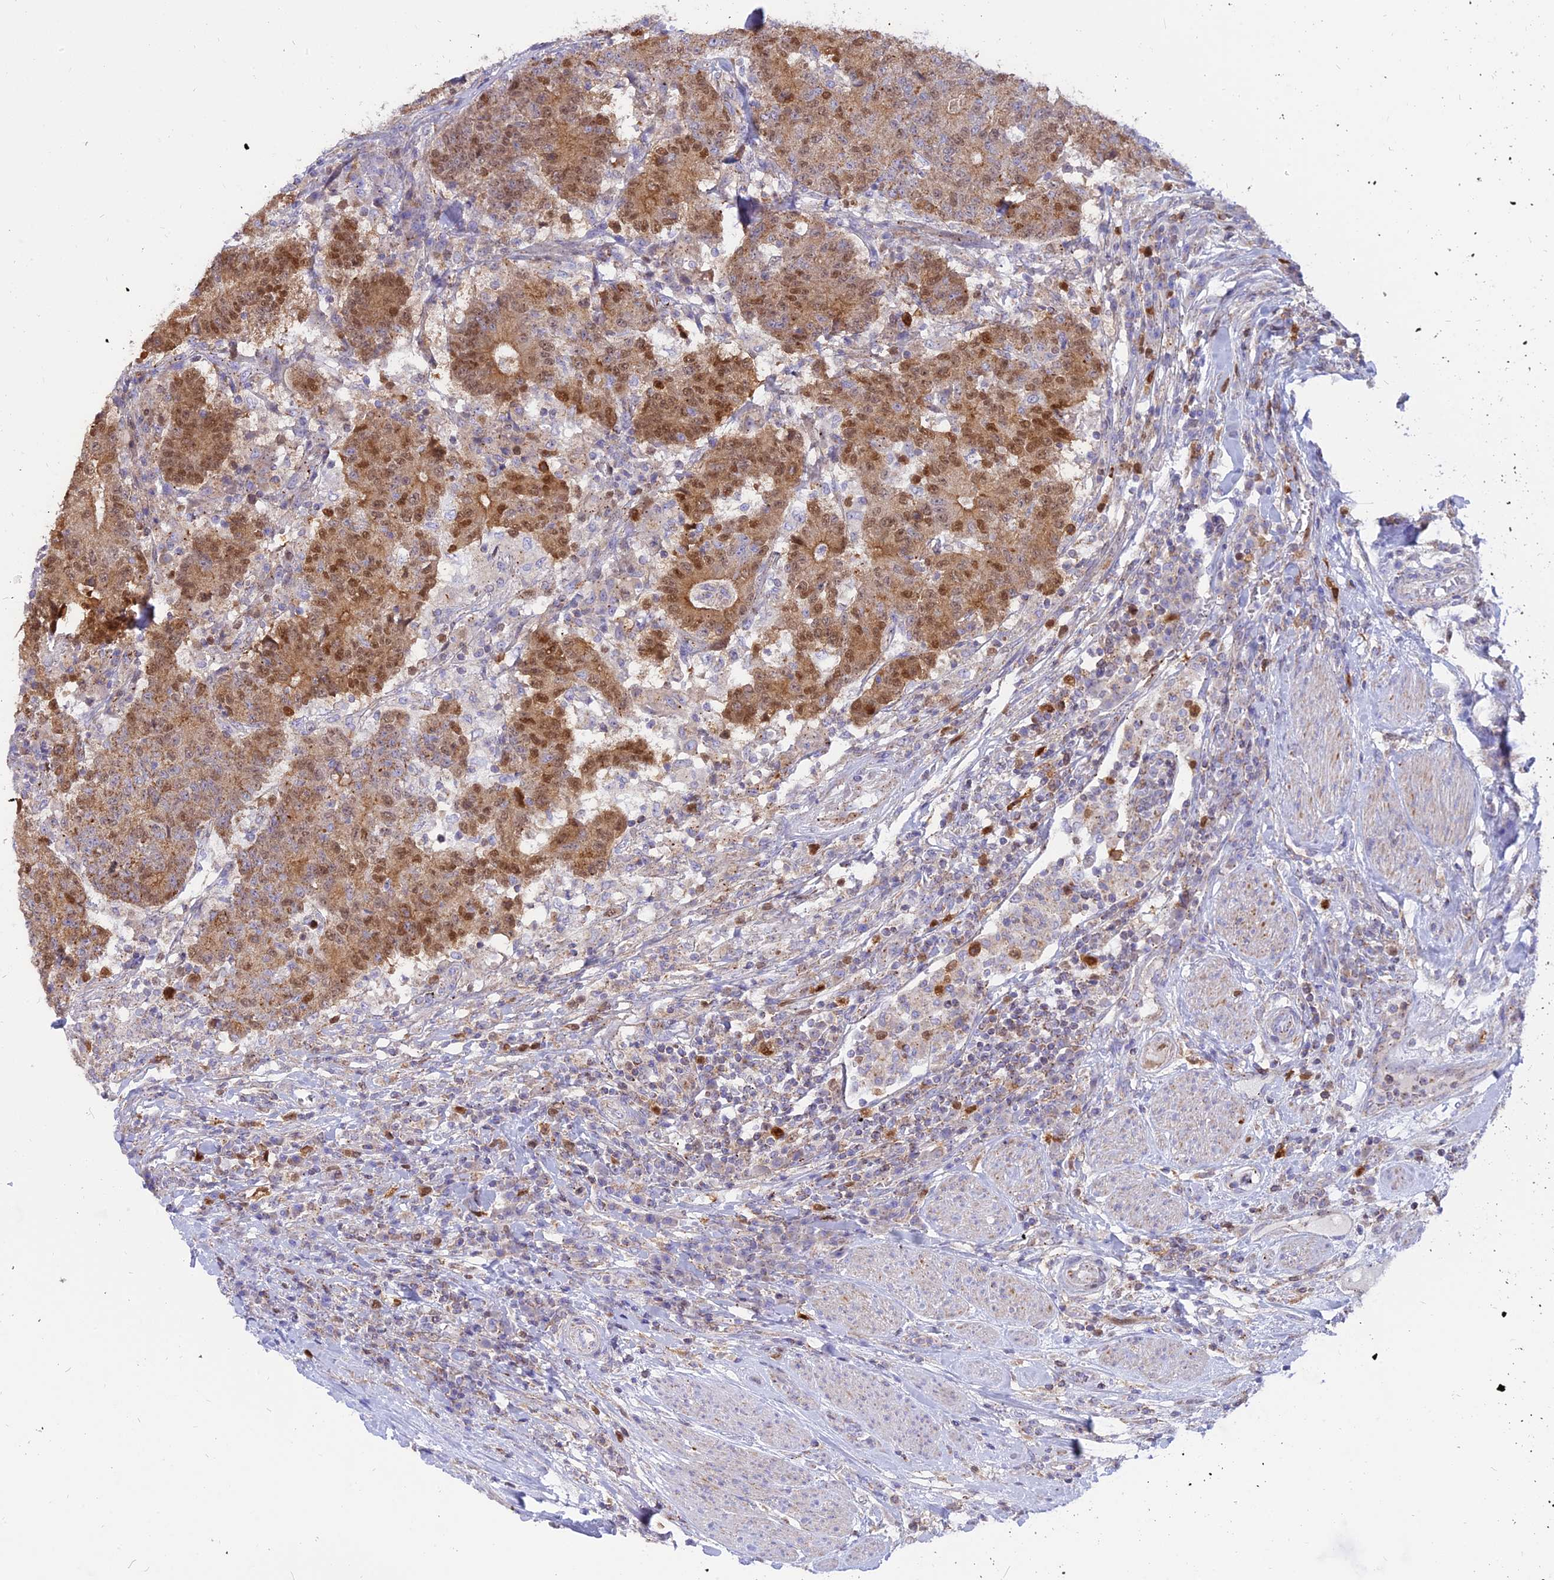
{"staining": {"intensity": "moderate", "quantity": "25%-75%", "location": "cytoplasmic/membranous,nuclear"}, "tissue": "colorectal cancer", "cell_type": "Tumor cells", "image_type": "cancer", "snomed": [{"axis": "morphology", "description": "Adenocarcinoma, NOS"}, {"axis": "topography", "description": "Colon"}], "caption": "Immunohistochemistry (IHC) staining of colorectal cancer (adenocarcinoma), which demonstrates medium levels of moderate cytoplasmic/membranous and nuclear positivity in approximately 25%-75% of tumor cells indicating moderate cytoplasmic/membranous and nuclear protein positivity. The staining was performed using DAB (3,3'-diaminobenzidine) (brown) for protein detection and nuclei were counterstained in hematoxylin (blue).", "gene": "CENPV", "patient": {"sex": "female", "age": 75}}